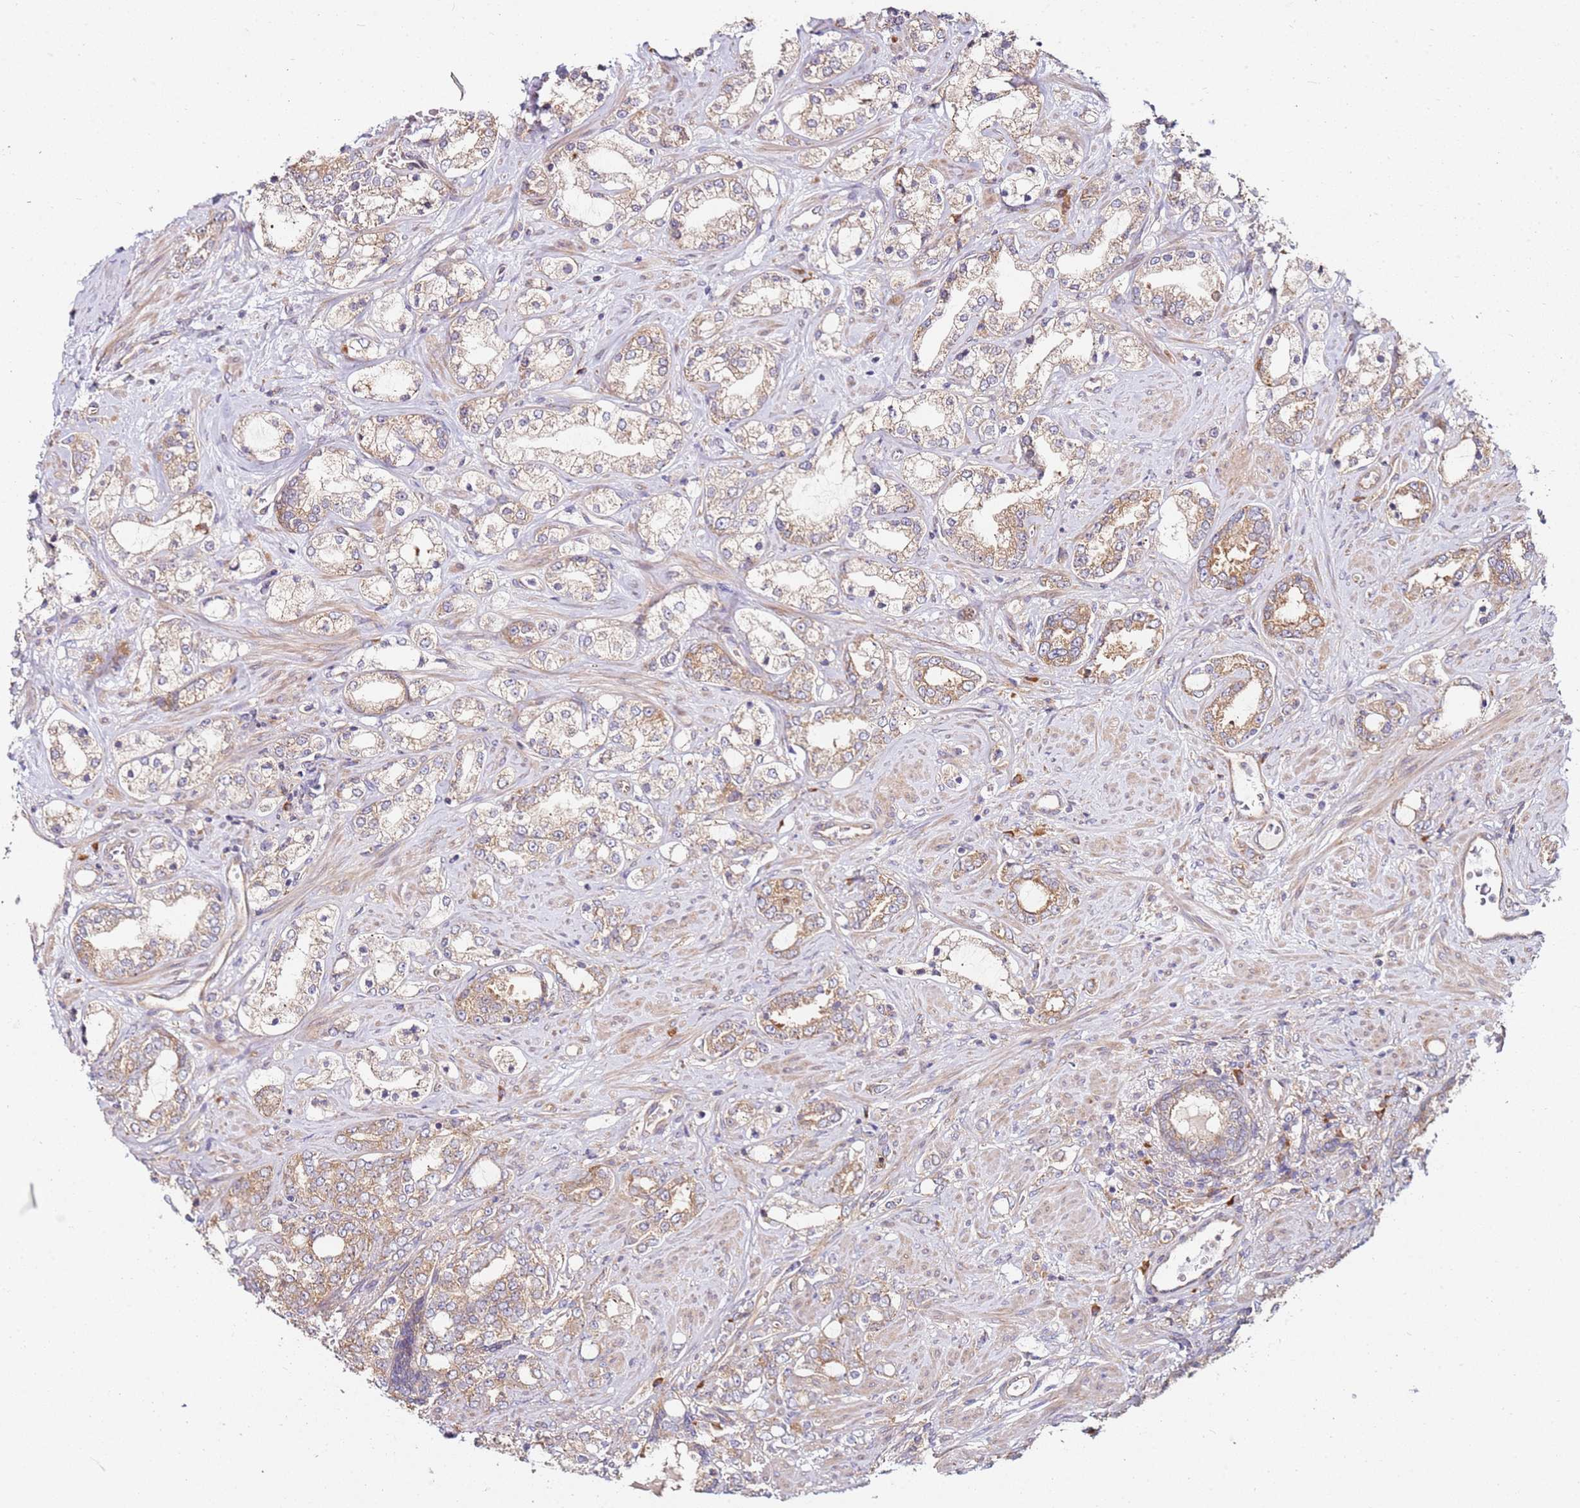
{"staining": {"intensity": "weak", "quantity": "25%-75%", "location": "cytoplasmic/membranous"}, "tissue": "prostate cancer", "cell_type": "Tumor cells", "image_type": "cancer", "snomed": [{"axis": "morphology", "description": "Adenocarcinoma, High grade"}, {"axis": "topography", "description": "Prostate"}], "caption": "A brown stain shows weak cytoplasmic/membranous expression of a protein in human prostate cancer (adenocarcinoma (high-grade)) tumor cells.", "gene": "RPS3A", "patient": {"sex": "male", "age": 64}}